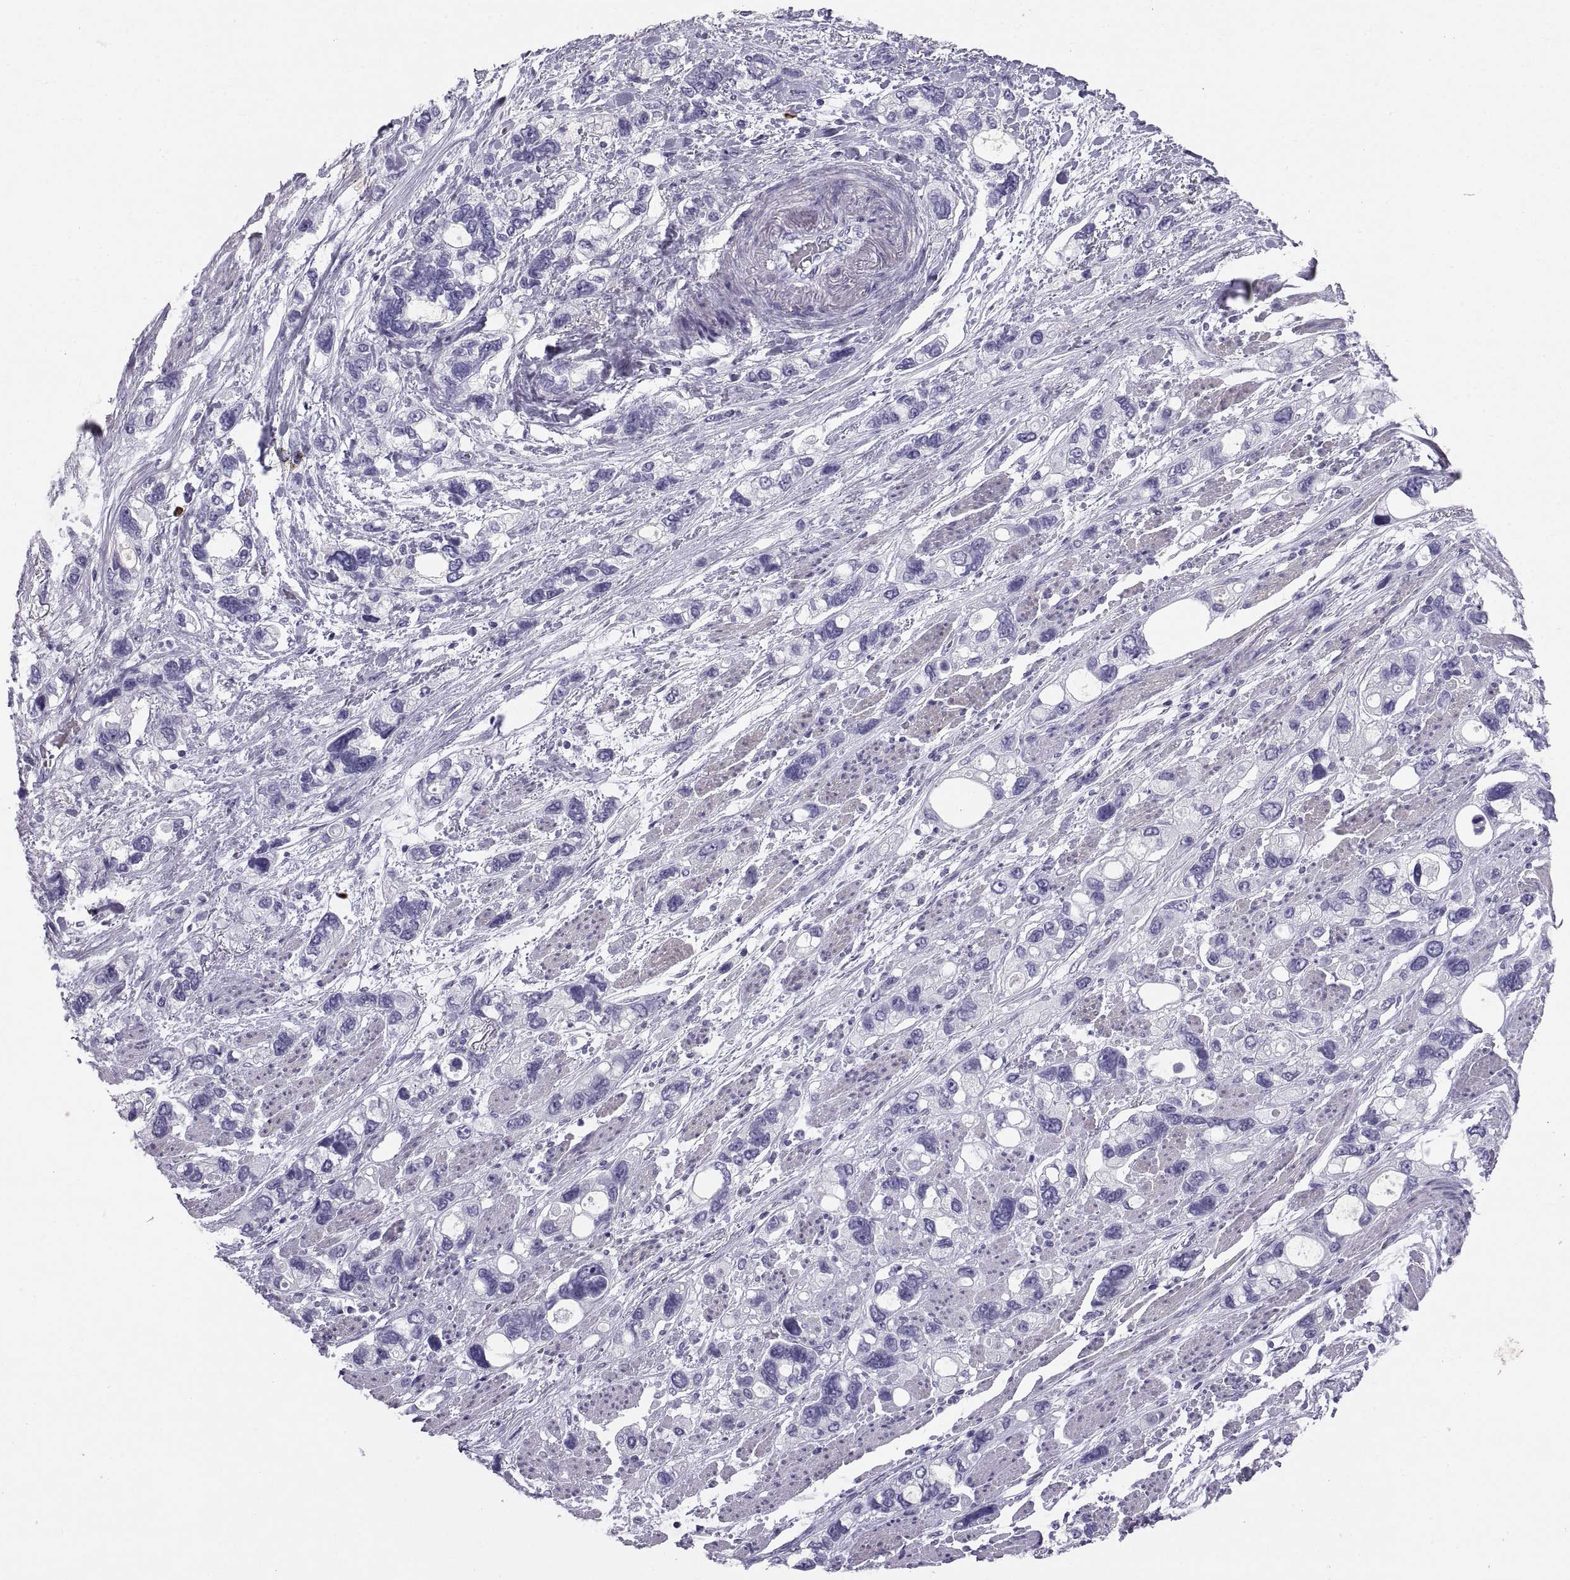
{"staining": {"intensity": "negative", "quantity": "none", "location": "none"}, "tissue": "stomach cancer", "cell_type": "Tumor cells", "image_type": "cancer", "snomed": [{"axis": "morphology", "description": "Adenocarcinoma, NOS"}, {"axis": "topography", "description": "Stomach, upper"}], "caption": "Tumor cells are negative for protein expression in human stomach adenocarcinoma. (DAB immunohistochemistry, high magnification).", "gene": "CT47A10", "patient": {"sex": "female", "age": 81}}